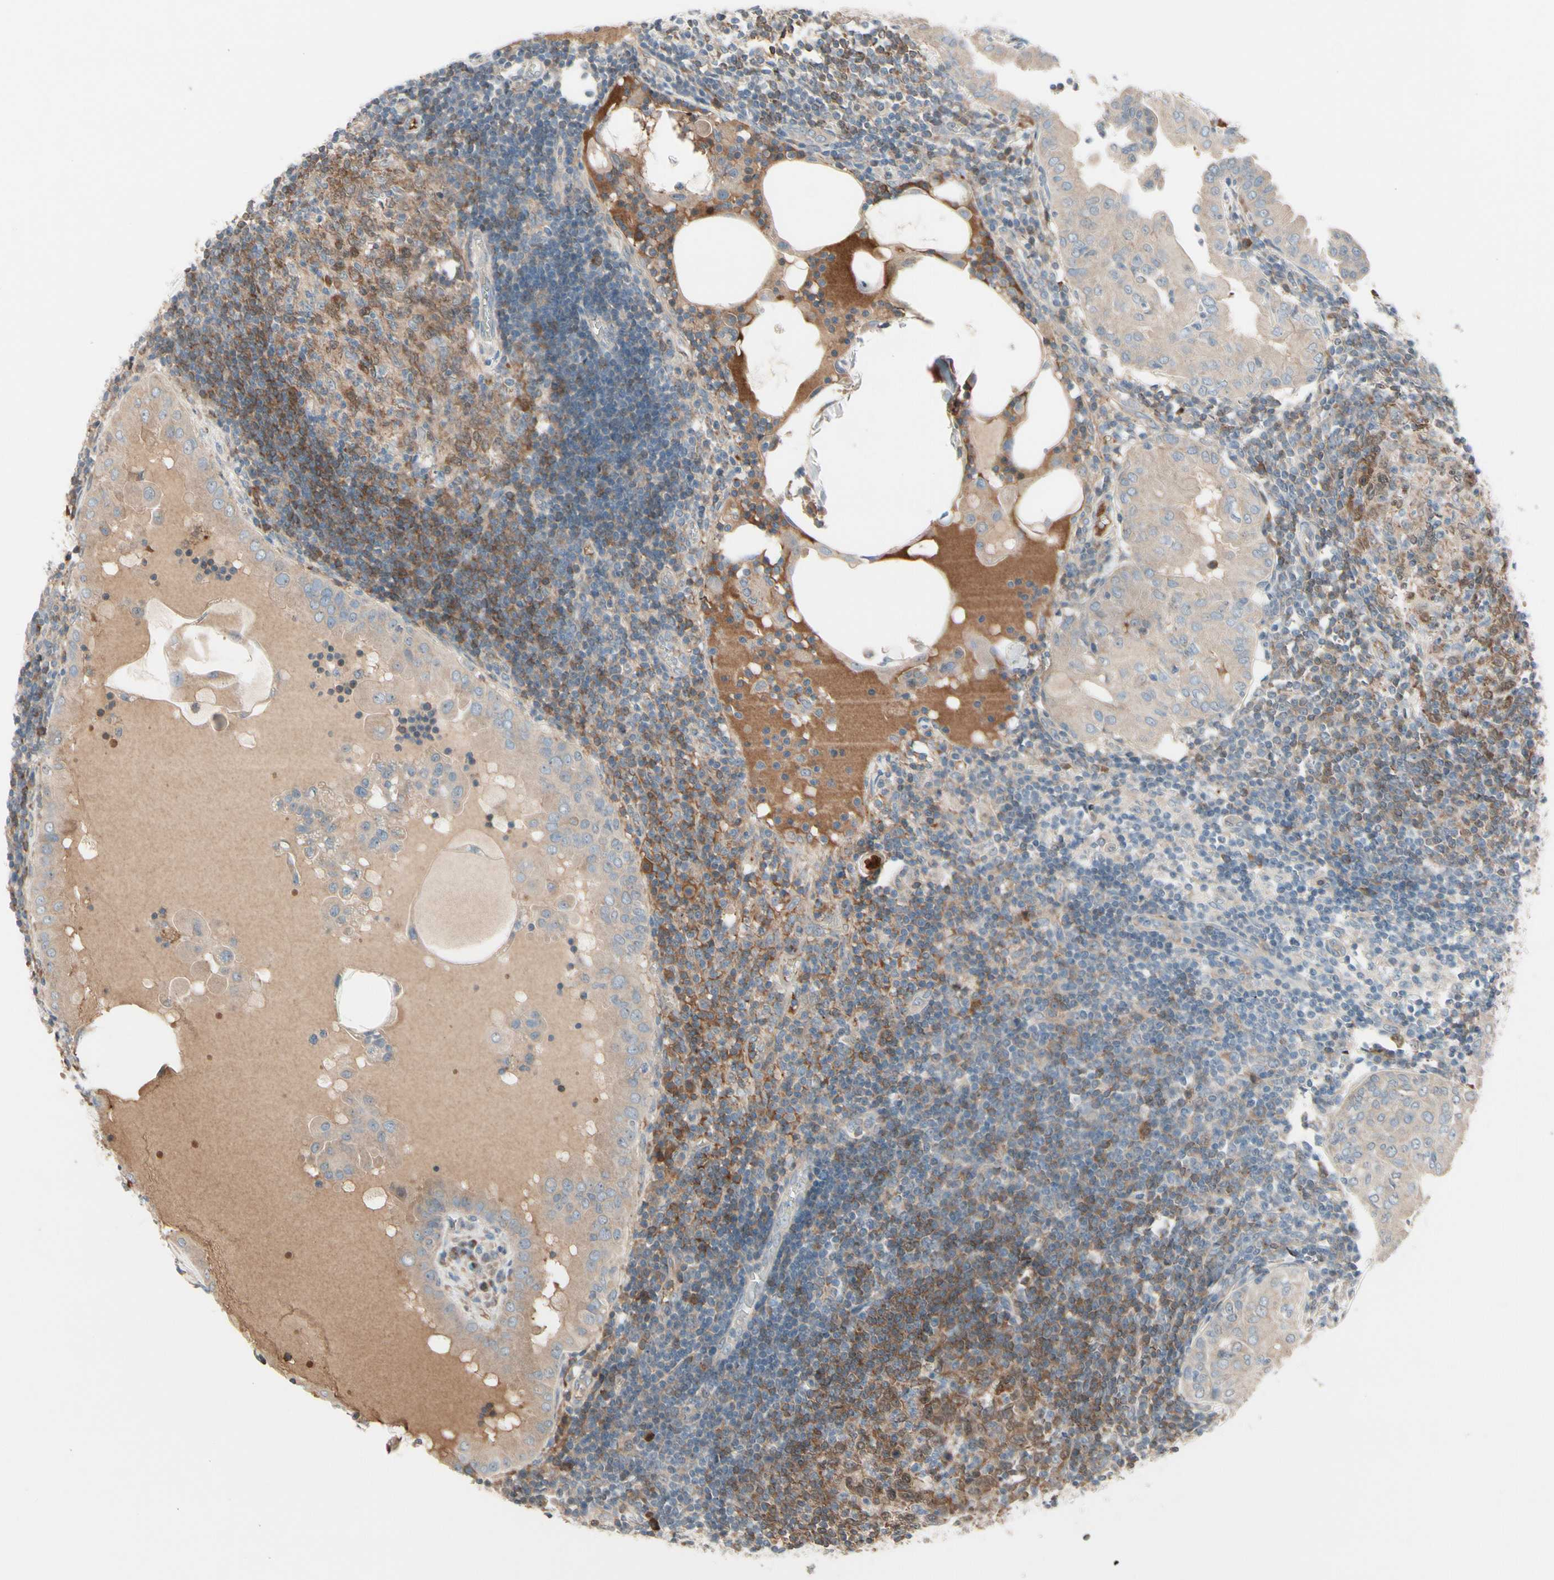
{"staining": {"intensity": "weak", "quantity": ">75%", "location": "cytoplasmic/membranous"}, "tissue": "thyroid cancer", "cell_type": "Tumor cells", "image_type": "cancer", "snomed": [{"axis": "morphology", "description": "Papillary adenocarcinoma, NOS"}, {"axis": "topography", "description": "Thyroid gland"}], "caption": "Protein staining displays weak cytoplasmic/membranous positivity in about >75% of tumor cells in thyroid papillary adenocarcinoma. The staining is performed using DAB (3,3'-diaminobenzidine) brown chromogen to label protein expression. The nuclei are counter-stained blue using hematoxylin.", "gene": "SNX29", "patient": {"sex": "male", "age": 33}}